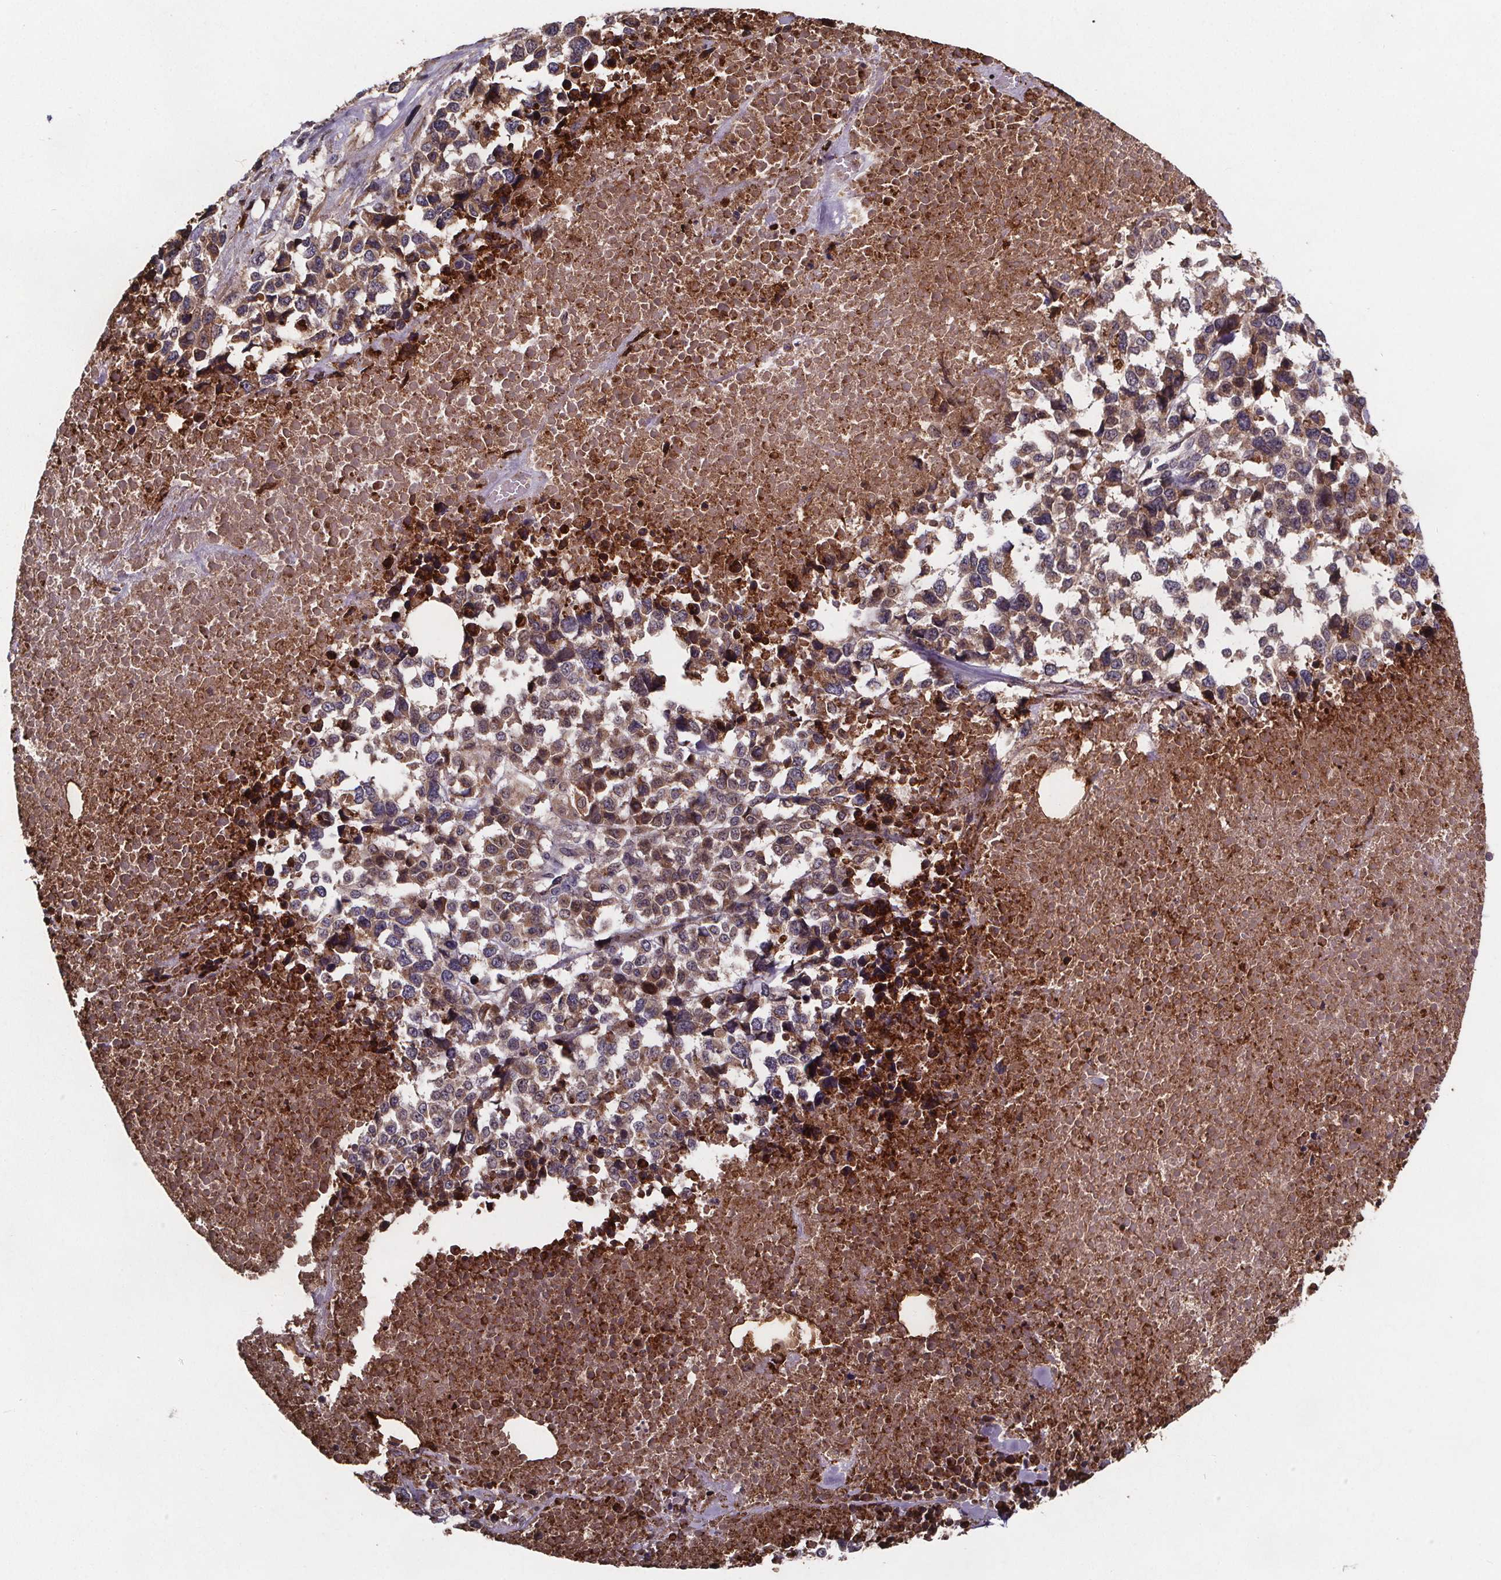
{"staining": {"intensity": "weak", "quantity": ">75%", "location": "cytoplasmic/membranous"}, "tissue": "melanoma", "cell_type": "Tumor cells", "image_type": "cancer", "snomed": [{"axis": "morphology", "description": "Malignant melanoma, Metastatic site"}, {"axis": "topography", "description": "Skin"}], "caption": "Immunohistochemical staining of human melanoma shows low levels of weak cytoplasmic/membranous protein positivity in about >75% of tumor cells.", "gene": "FASTKD3", "patient": {"sex": "male", "age": 84}}